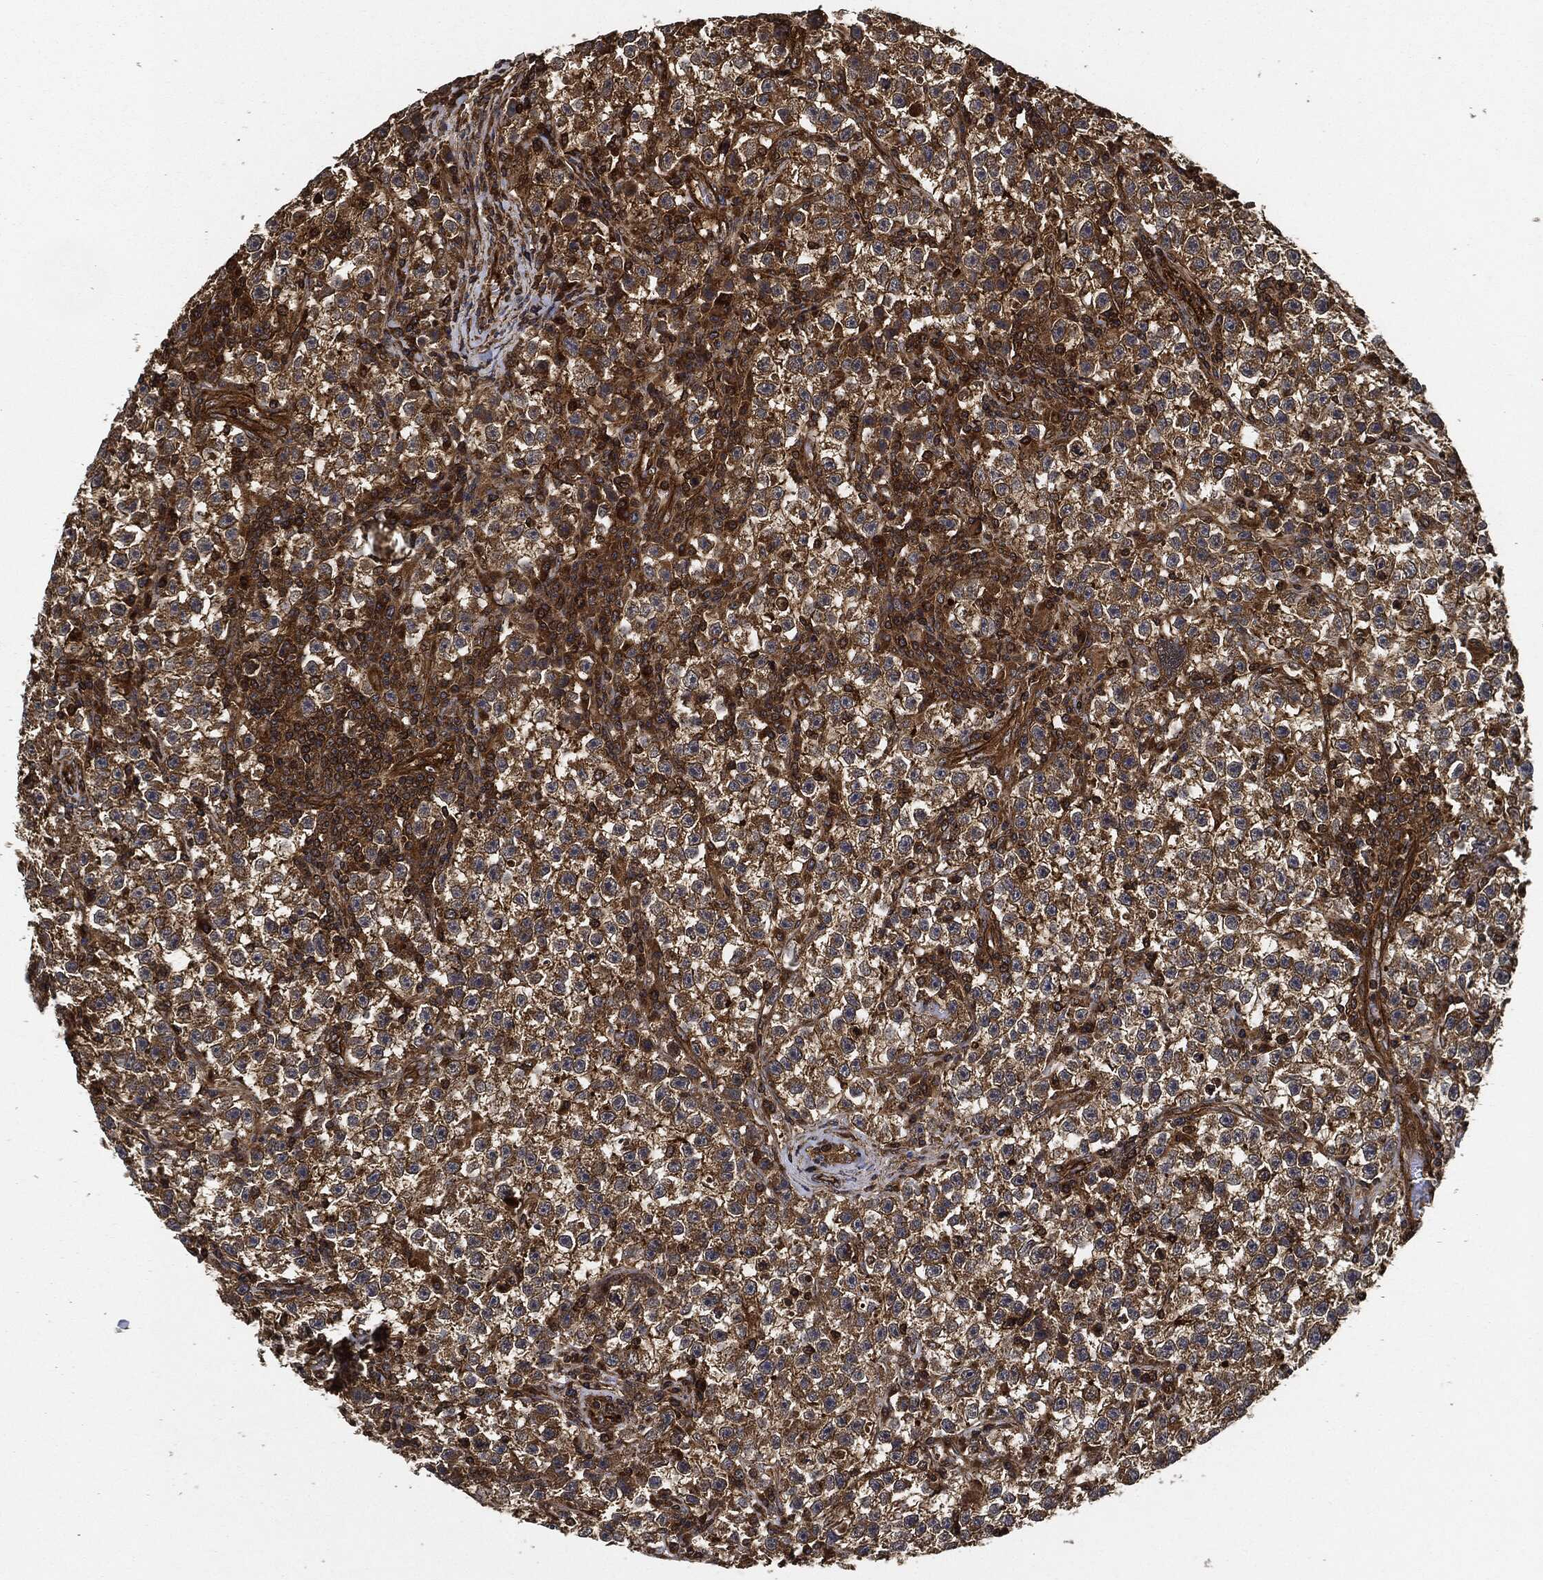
{"staining": {"intensity": "moderate", "quantity": ">75%", "location": "cytoplasmic/membranous"}, "tissue": "testis cancer", "cell_type": "Tumor cells", "image_type": "cancer", "snomed": [{"axis": "morphology", "description": "Seminoma, NOS"}, {"axis": "topography", "description": "Testis"}], "caption": "The micrograph reveals a brown stain indicating the presence of a protein in the cytoplasmic/membranous of tumor cells in testis seminoma.", "gene": "CEP290", "patient": {"sex": "male", "age": 22}}